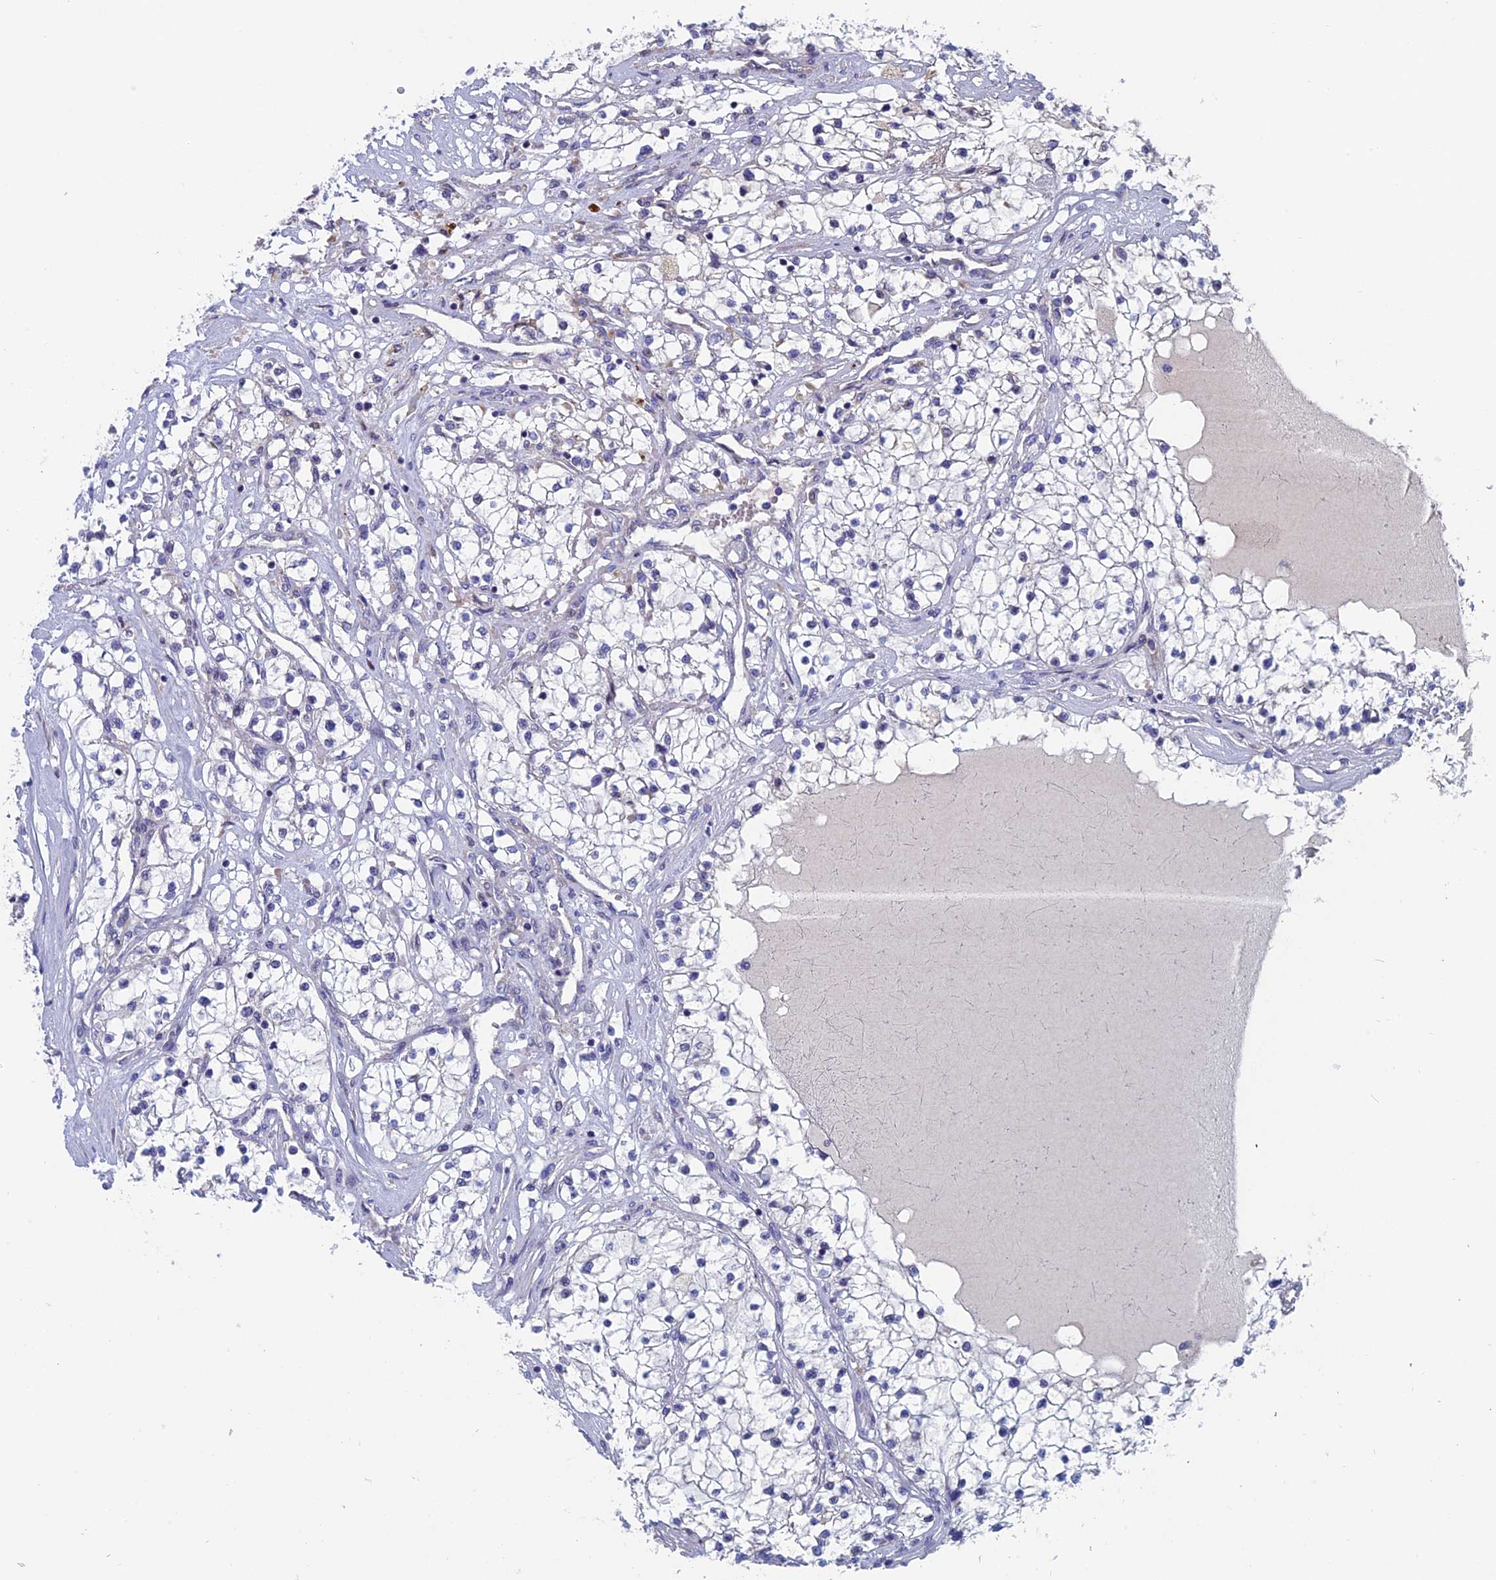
{"staining": {"intensity": "negative", "quantity": "none", "location": "none"}, "tissue": "renal cancer", "cell_type": "Tumor cells", "image_type": "cancer", "snomed": [{"axis": "morphology", "description": "Adenocarcinoma, NOS"}, {"axis": "topography", "description": "Kidney"}], "caption": "There is no significant positivity in tumor cells of renal cancer (adenocarcinoma).", "gene": "NIBAN3", "patient": {"sex": "male", "age": 68}}